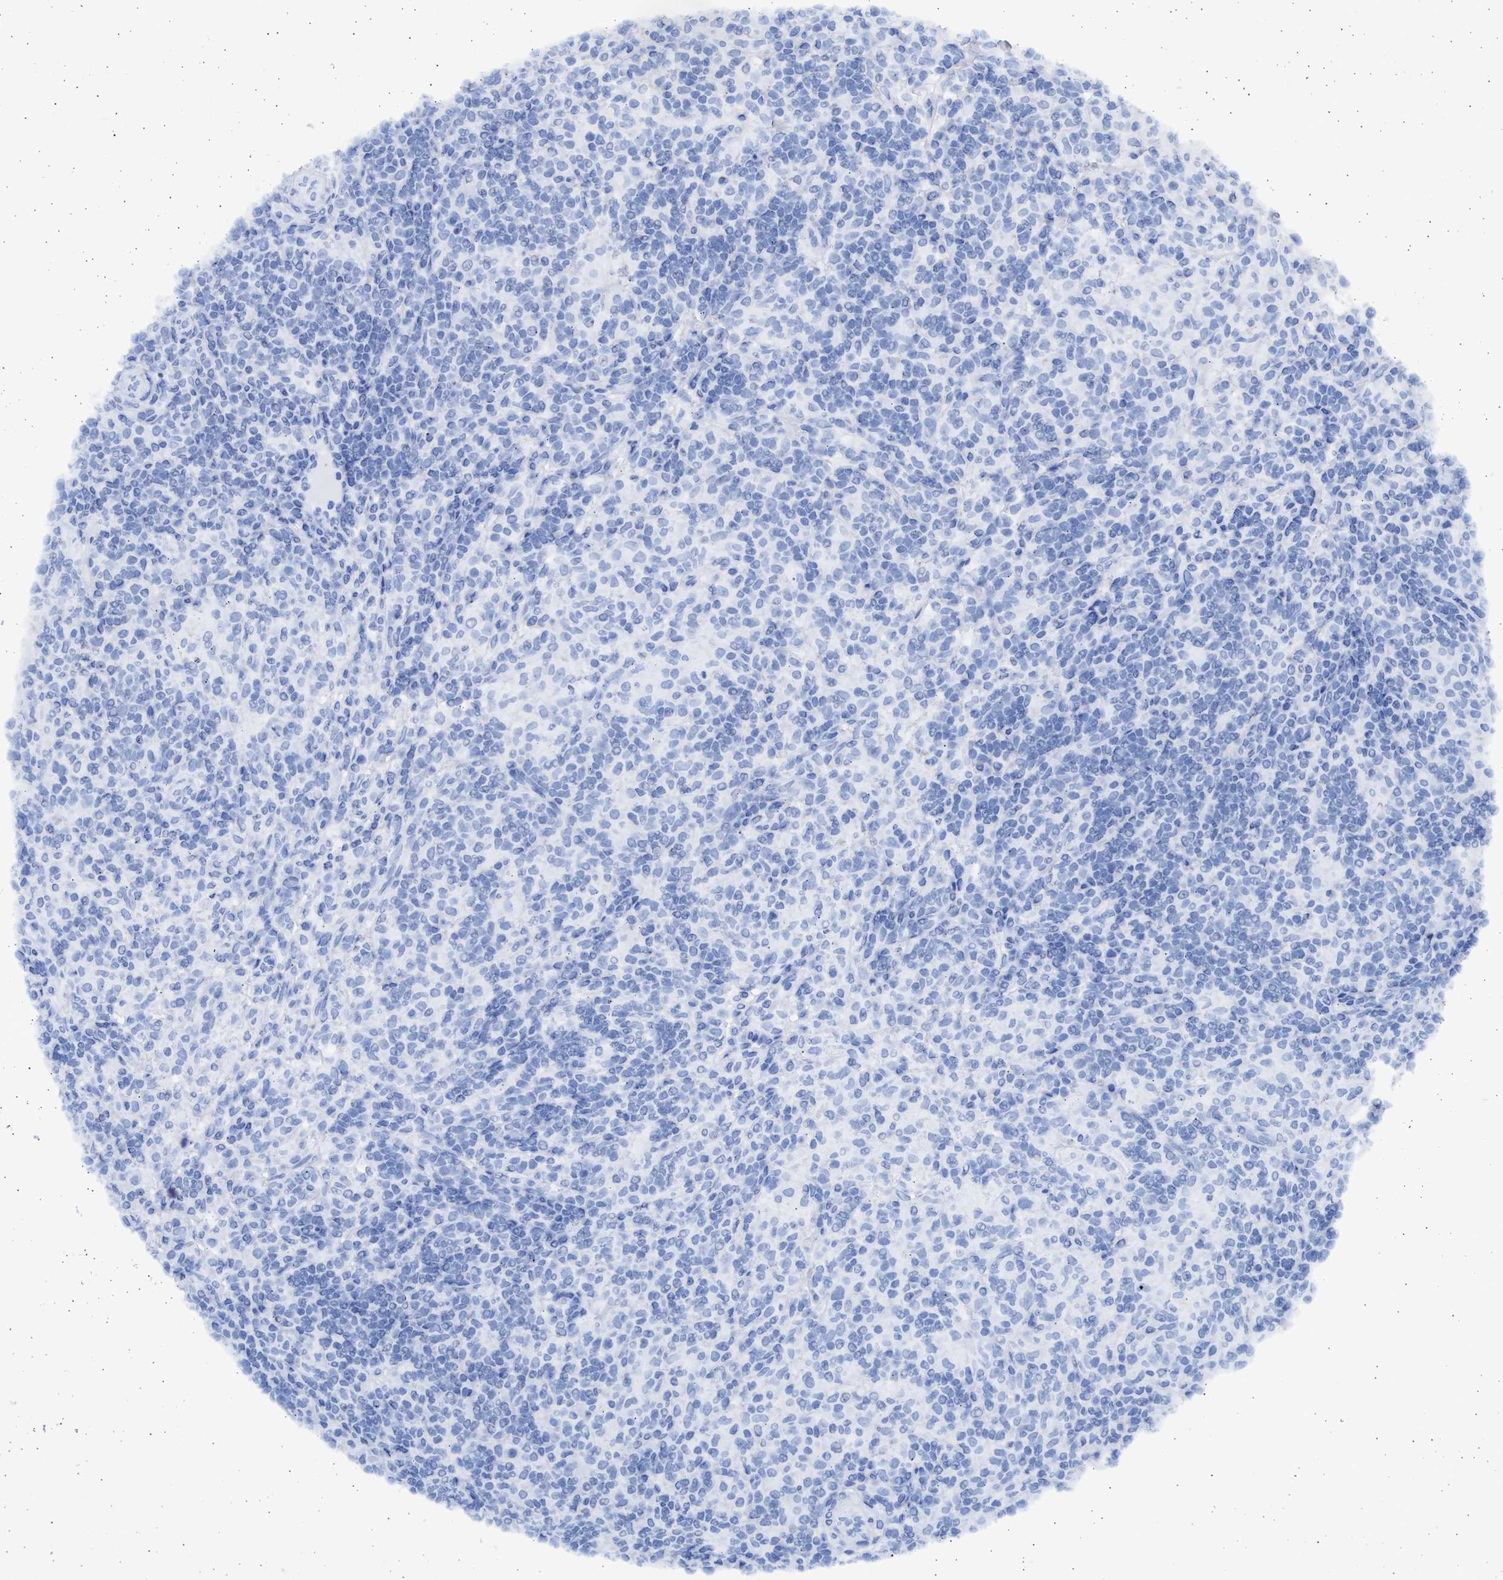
{"staining": {"intensity": "negative", "quantity": "none", "location": "none"}, "tissue": "lymphoma", "cell_type": "Tumor cells", "image_type": "cancer", "snomed": [{"axis": "morphology", "description": "Hodgkin's disease, NOS"}, {"axis": "topography", "description": "Lymph node"}], "caption": "DAB immunohistochemical staining of human lymphoma reveals no significant expression in tumor cells. The staining was performed using DAB to visualize the protein expression in brown, while the nuclei were stained in blue with hematoxylin (Magnification: 20x).", "gene": "ALDOC", "patient": {"sex": "male", "age": 70}}